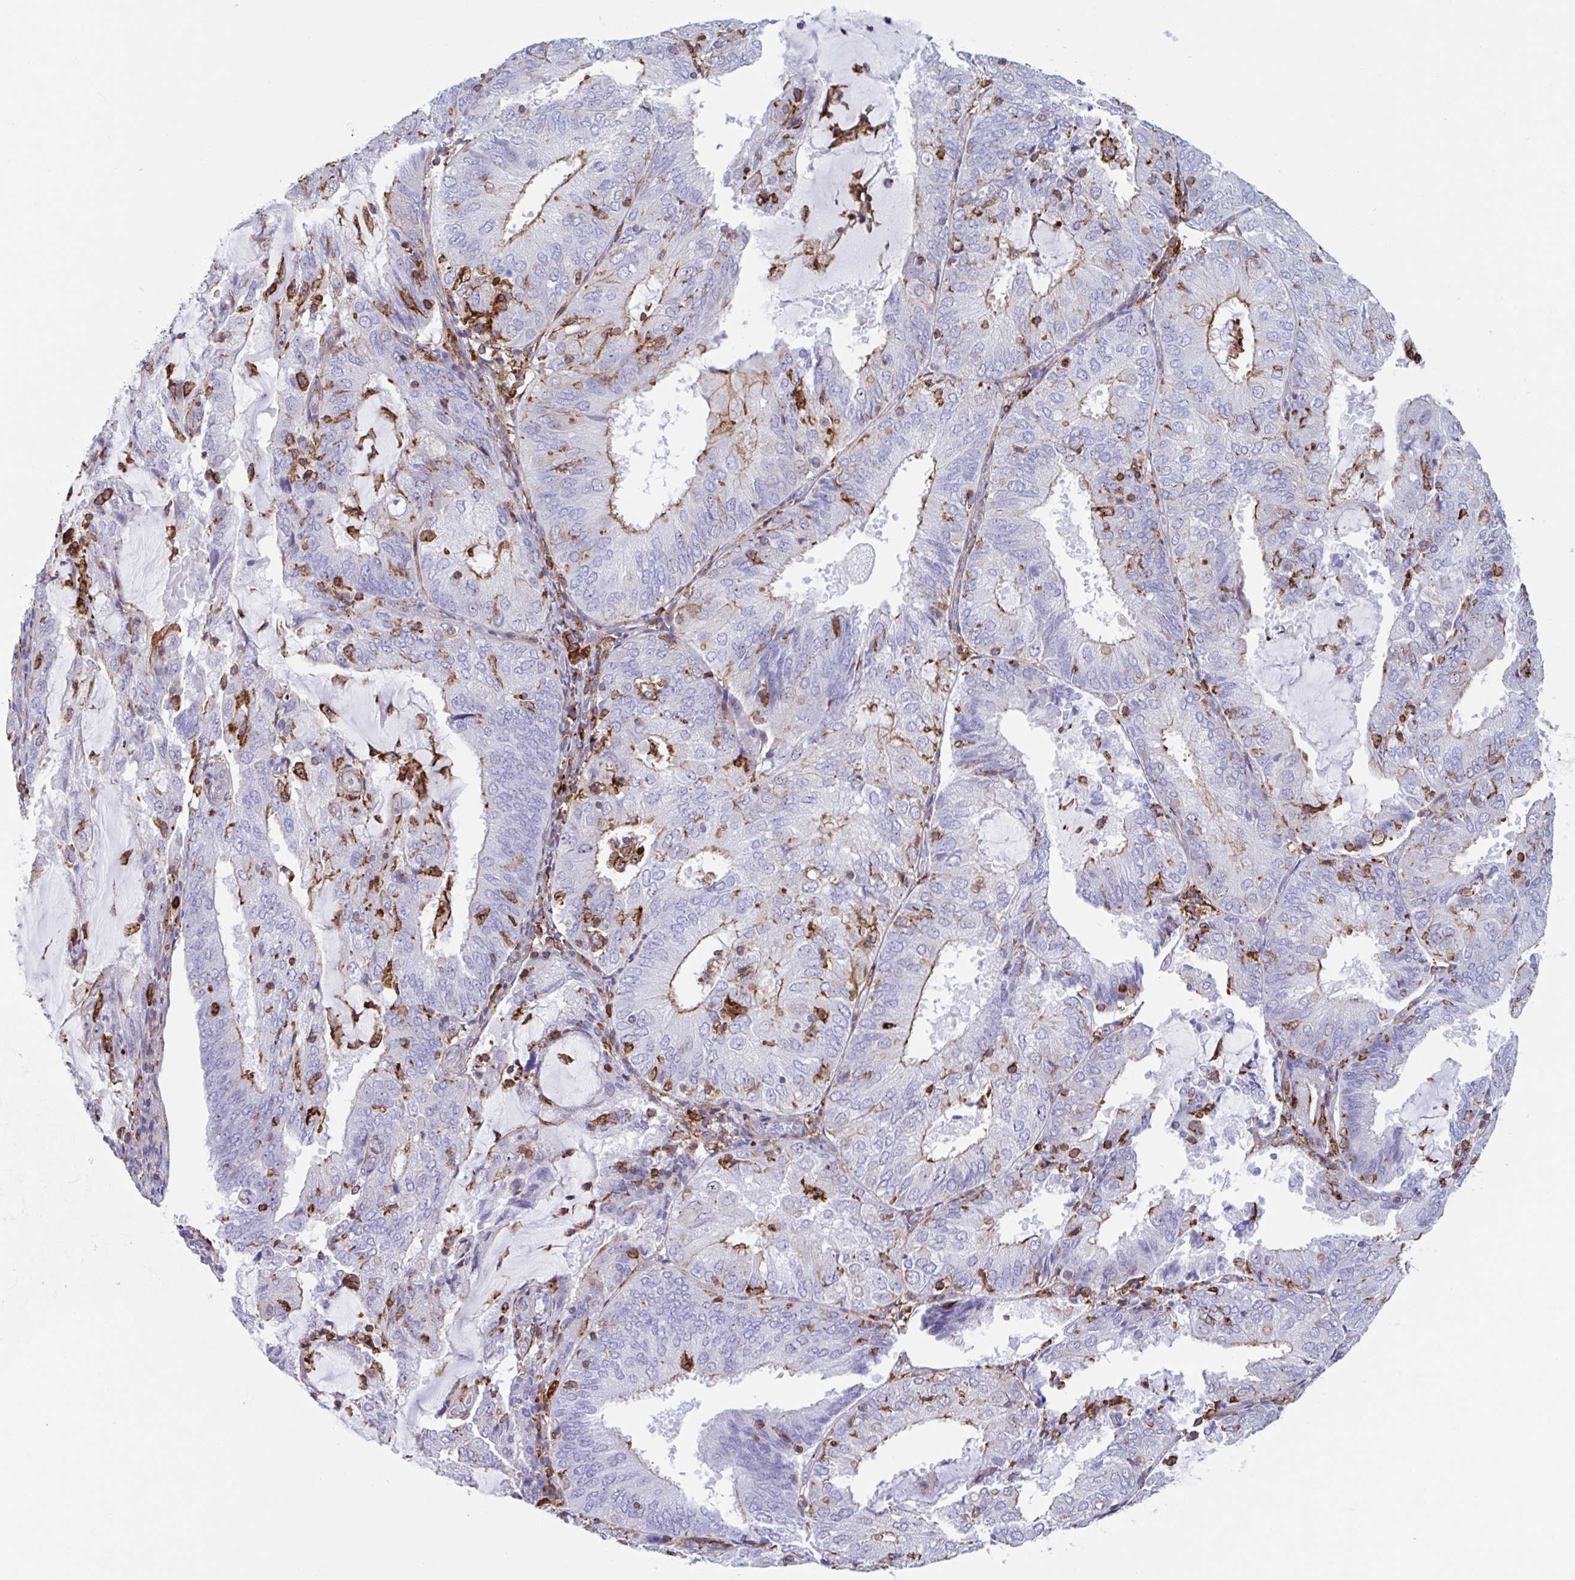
{"staining": {"intensity": "moderate", "quantity": "<25%", "location": "cytoplasmic/membranous"}, "tissue": "endometrial cancer", "cell_type": "Tumor cells", "image_type": "cancer", "snomed": [{"axis": "morphology", "description": "Adenocarcinoma, NOS"}, {"axis": "topography", "description": "Endometrium"}], "caption": "Adenocarcinoma (endometrial) stained for a protein shows moderate cytoplasmic/membranous positivity in tumor cells.", "gene": "EFHD1", "patient": {"sex": "female", "age": 81}}